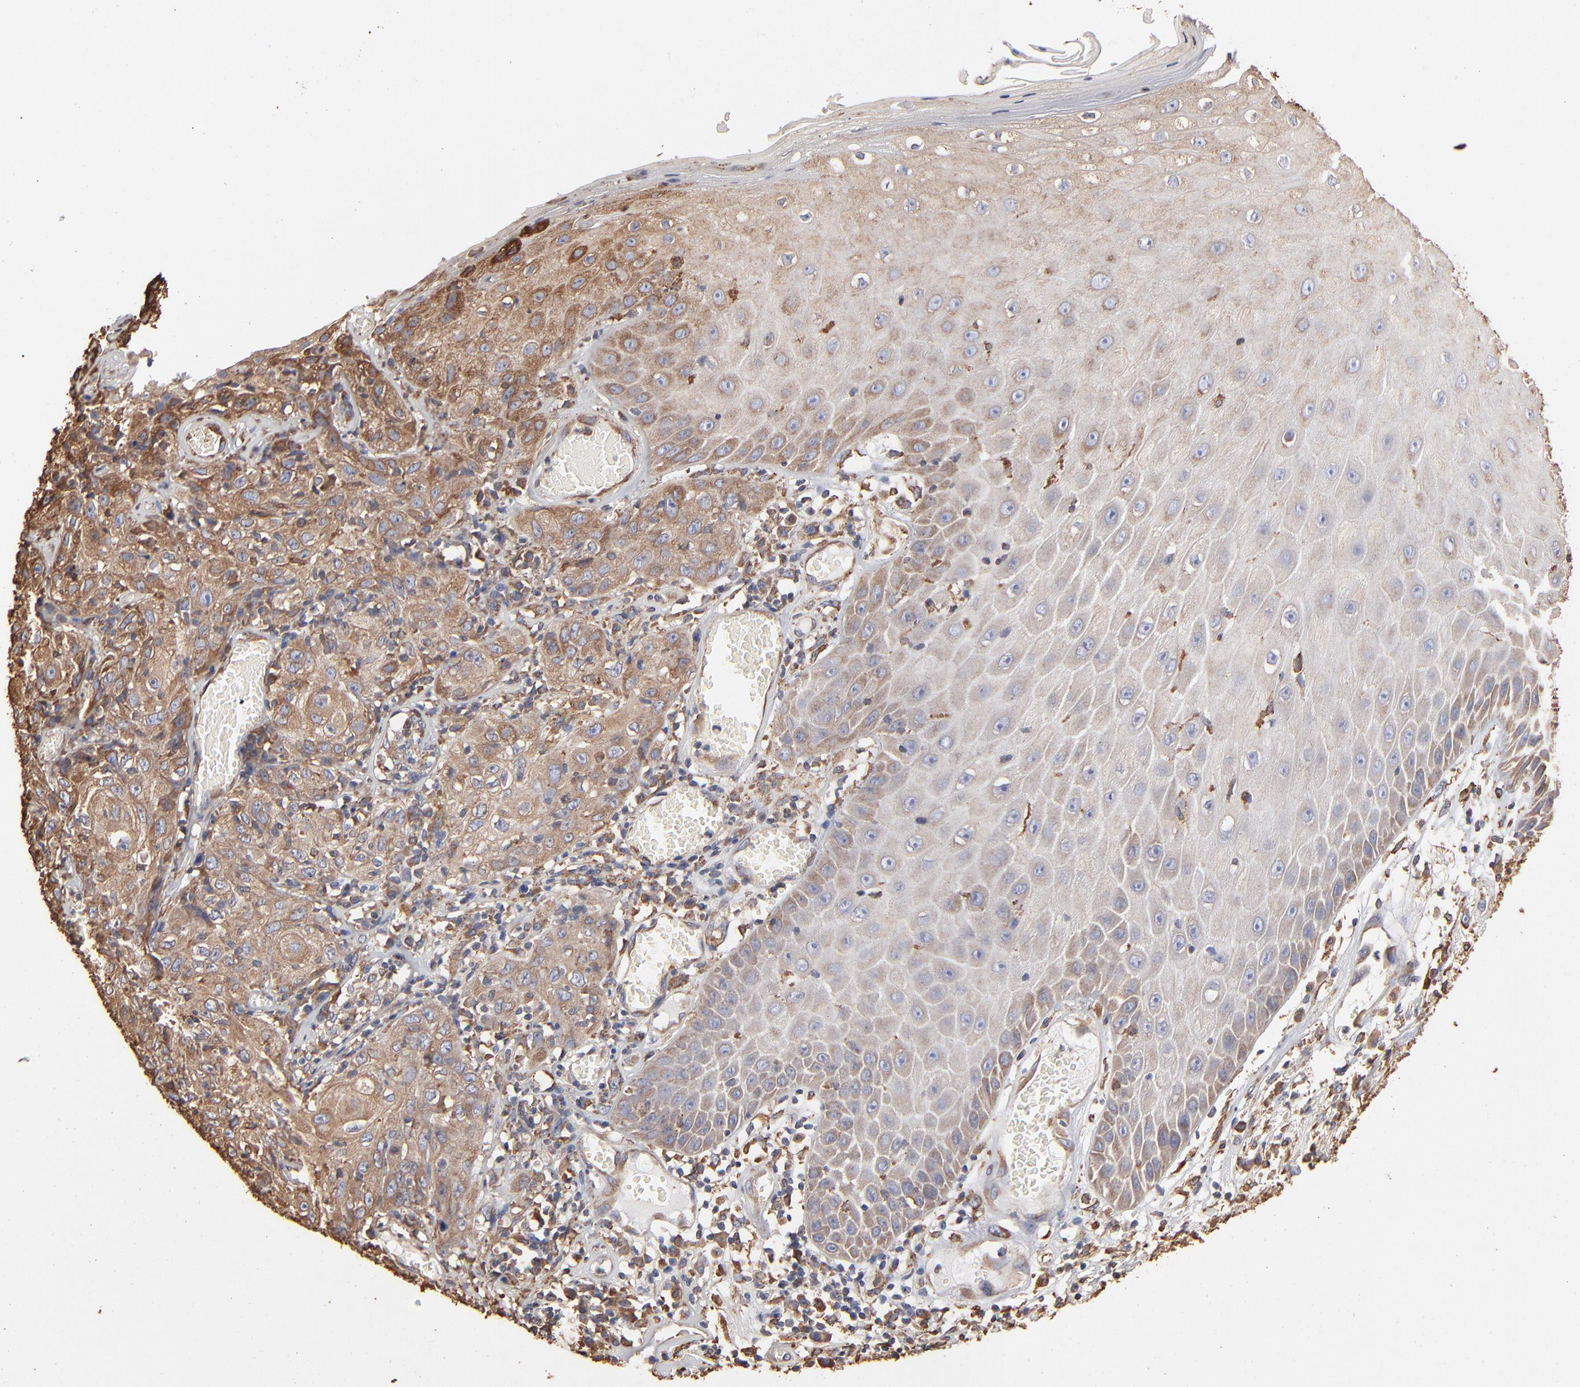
{"staining": {"intensity": "moderate", "quantity": ">75%", "location": "cytoplasmic/membranous"}, "tissue": "skin cancer", "cell_type": "Tumor cells", "image_type": "cancer", "snomed": [{"axis": "morphology", "description": "Squamous cell carcinoma, NOS"}, {"axis": "topography", "description": "Skin"}], "caption": "Protein analysis of skin squamous cell carcinoma tissue exhibits moderate cytoplasmic/membranous staining in about >75% of tumor cells.", "gene": "PDIA3", "patient": {"sex": "male", "age": 65}}